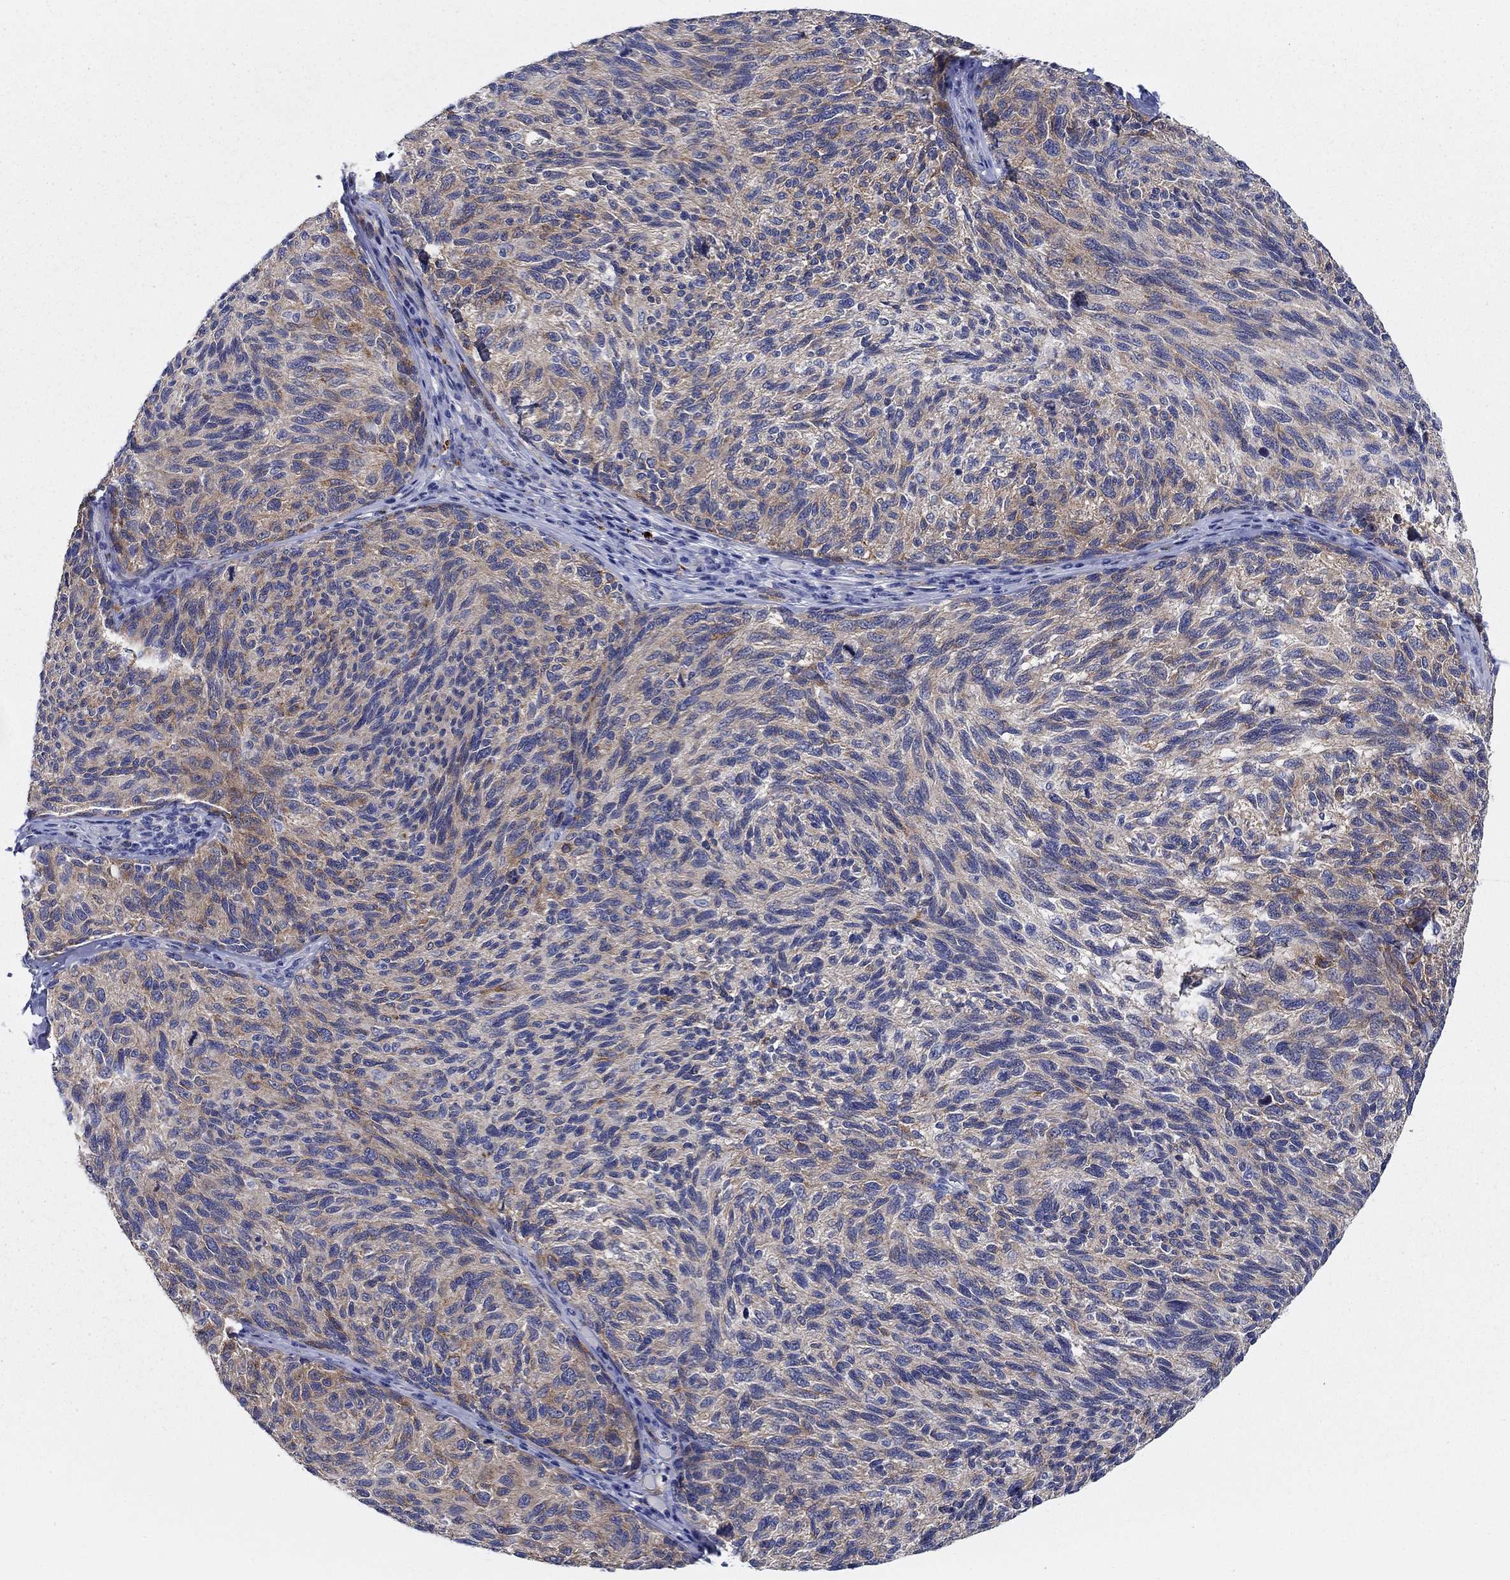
{"staining": {"intensity": "moderate", "quantity": "25%-75%", "location": "cytoplasmic/membranous"}, "tissue": "melanoma", "cell_type": "Tumor cells", "image_type": "cancer", "snomed": [{"axis": "morphology", "description": "Malignant melanoma, NOS"}, {"axis": "topography", "description": "Skin"}], "caption": "Human malignant melanoma stained with a brown dye shows moderate cytoplasmic/membranous positive expression in approximately 25%-75% of tumor cells.", "gene": "RAP1GAP", "patient": {"sex": "female", "age": 73}}